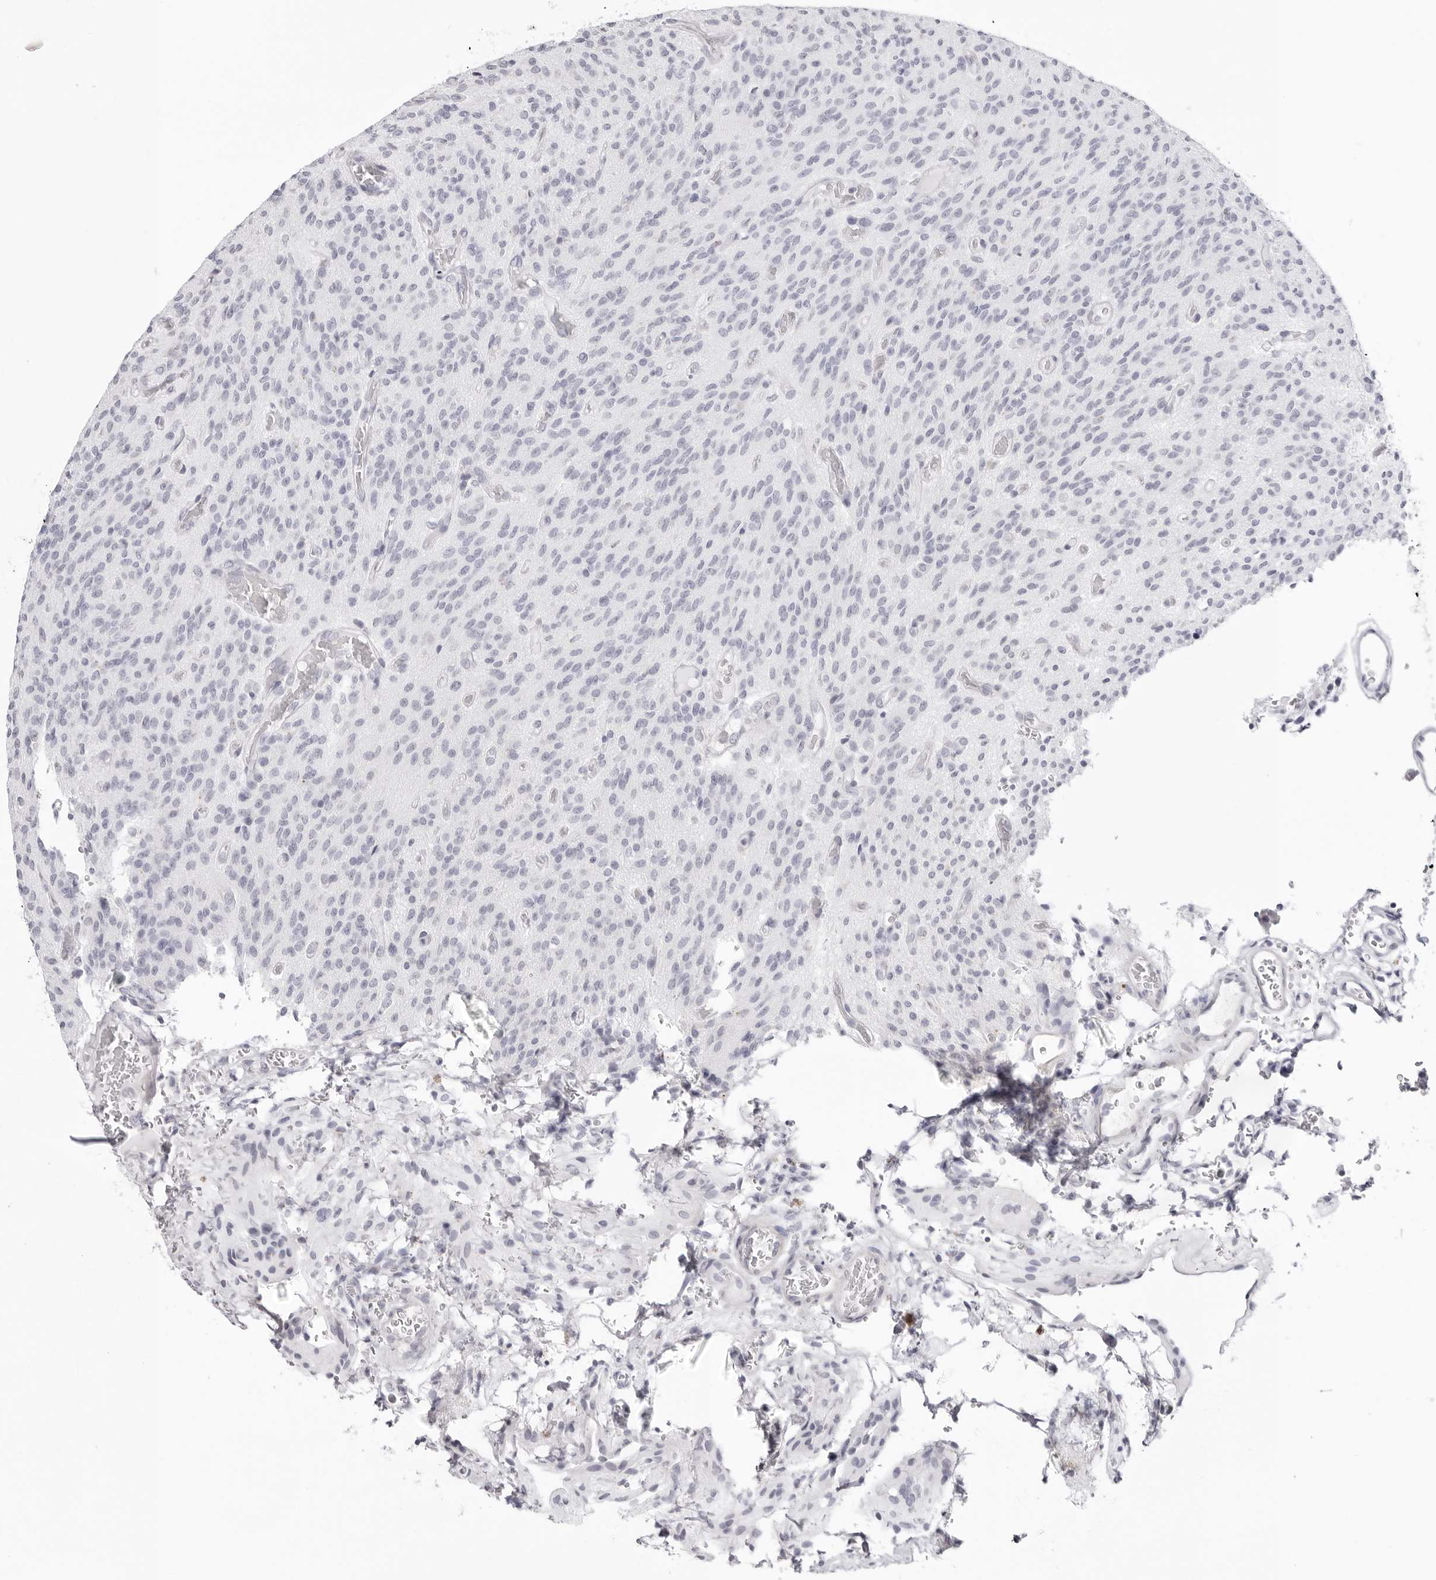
{"staining": {"intensity": "negative", "quantity": "none", "location": "none"}, "tissue": "glioma", "cell_type": "Tumor cells", "image_type": "cancer", "snomed": [{"axis": "morphology", "description": "Glioma, malignant, High grade"}, {"axis": "topography", "description": "Brain"}], "caption": "Immunohistochemistry (IHC) of glioma shows no staining in tumor cells.", "gene": "INSL3", "patient": {"sex": "male", "age": 34}}